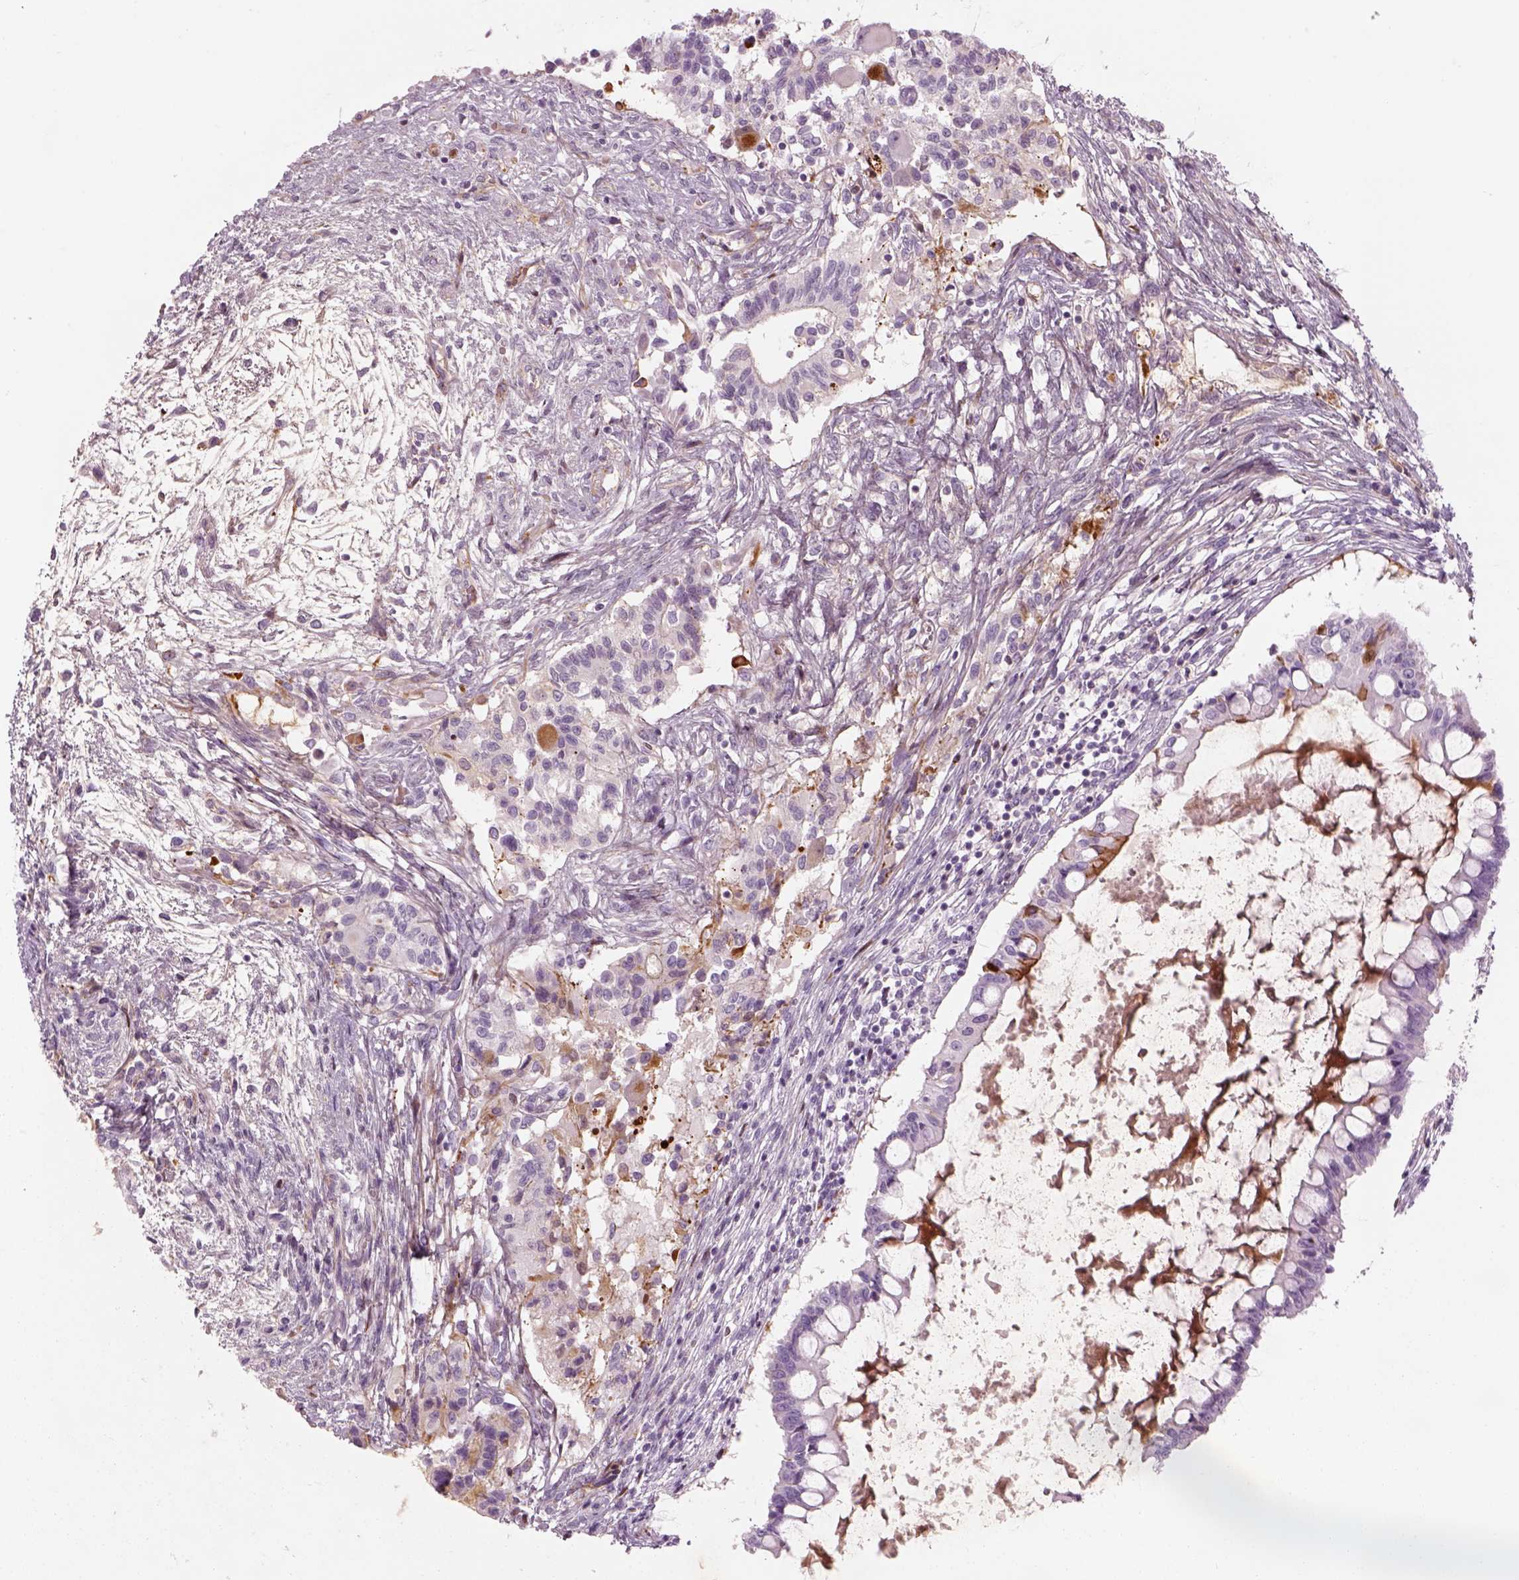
{"staining": {"intensity": "negative", "quantity": "none", "location": "none"}, "tissue": "testis cancer", "cell_type": "Tumor cells", "image_type": "cancer", "snomed": [{"axis": "morphology", "description": "Carcinoma, Embryonal, NOS"}, {"axis": "topography", "description": "Testis"}], "caption": "High power microscopy image of an IHC photomicrograph of embryonal carcinoma (testis), revealing no significant expression in tumor cells.", "gene": "PABPC1L2B", "patient": {"sex": "male", "age": 37}}